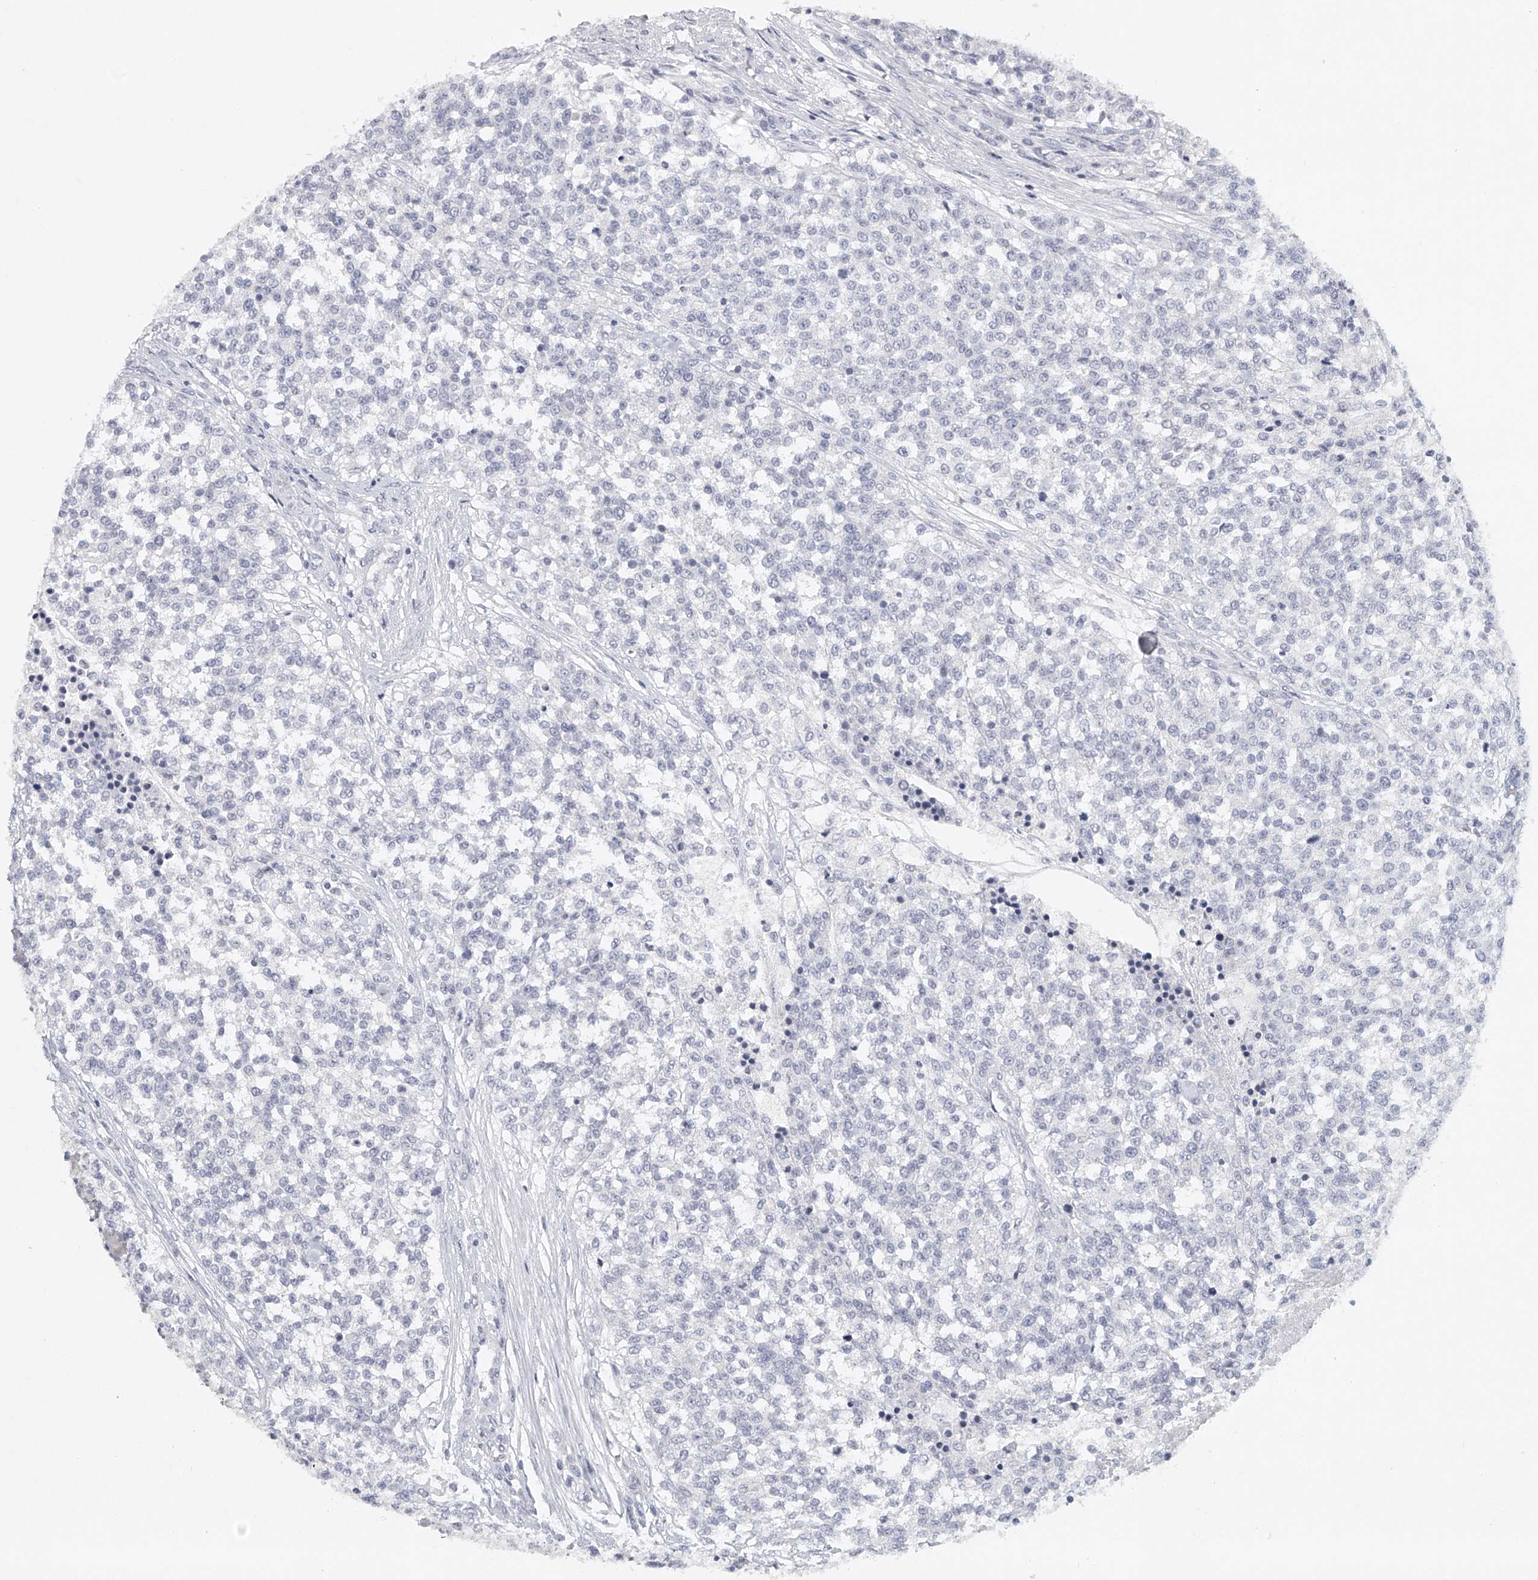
{"staining": {"intensity": "negative", "quantity": "none", "location": "none"}, "tissue": "testis cancer", "cell_type": "Tumor cells", "image_type": "cancer", "snomed": [{"axis": "morphology", "description": "Seminoma, NOS"}, {"axis": "topography", "description": "Testis"}], "caption": "The immunohistochemistry (IHC) histopathology image has no significant positivity in tumor cells of testis cancer tissue.", "gene": "FAT2", "patient": {"sex": "male", "age": 59}}